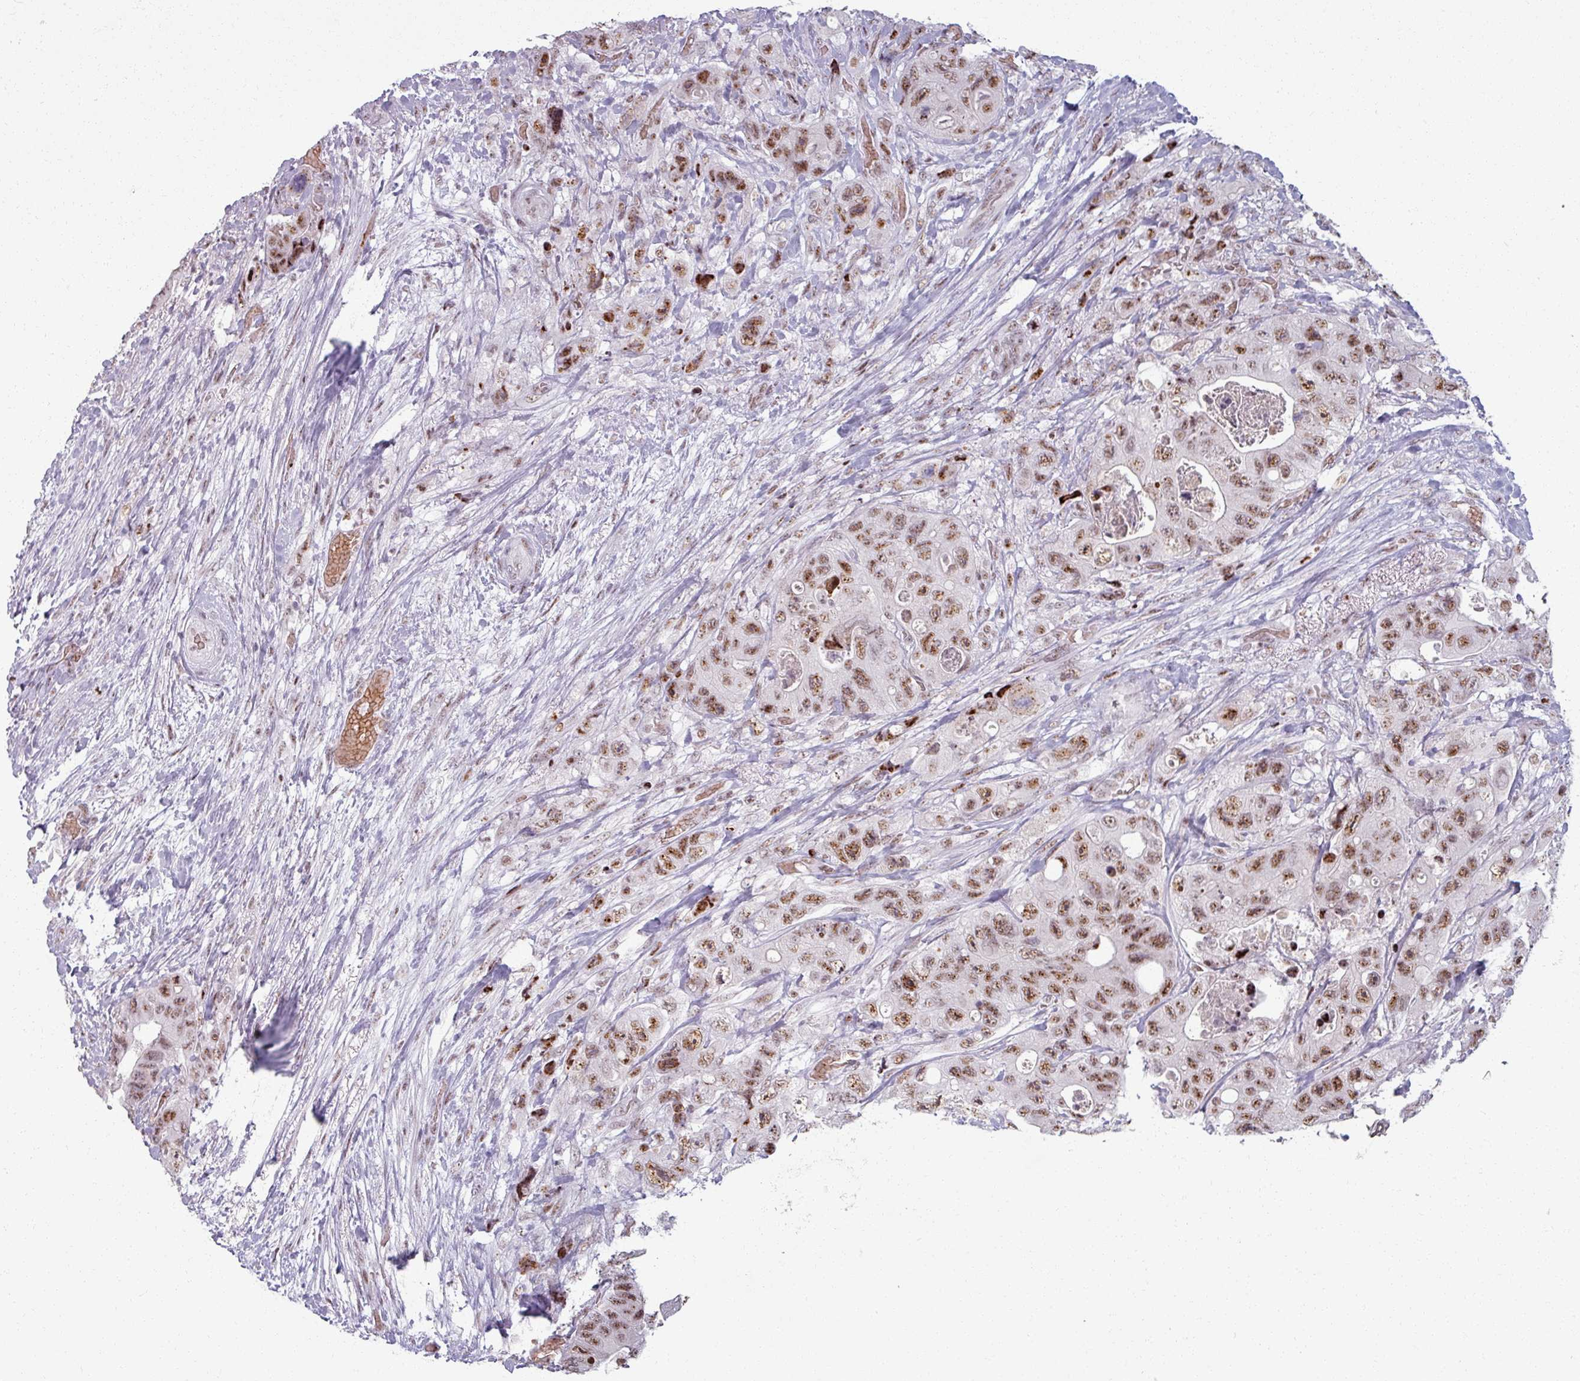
{"staining": {"intensity": "moderate", "quantity": ">75%", "location": "nuclear"}, "tissue": "colorectal cancer", "cell_type": "Tumor cells", "image_type": "cancer", "snomed": [{"axis": "morphology", "description": "Adenocarcinoma, NOS"}, {"axis": "topography", "description": "Colon"}], "caption": "The micrograph shows a brown stain indicating the presence of a protein in the nuclear of tumor cells in colorectal cancer (adenocarcinoma). (DAB IHC with brightfield microscopy, high magnification).", "gene": "NCOR1", "patient": {"sex": "female", "age": 46}}